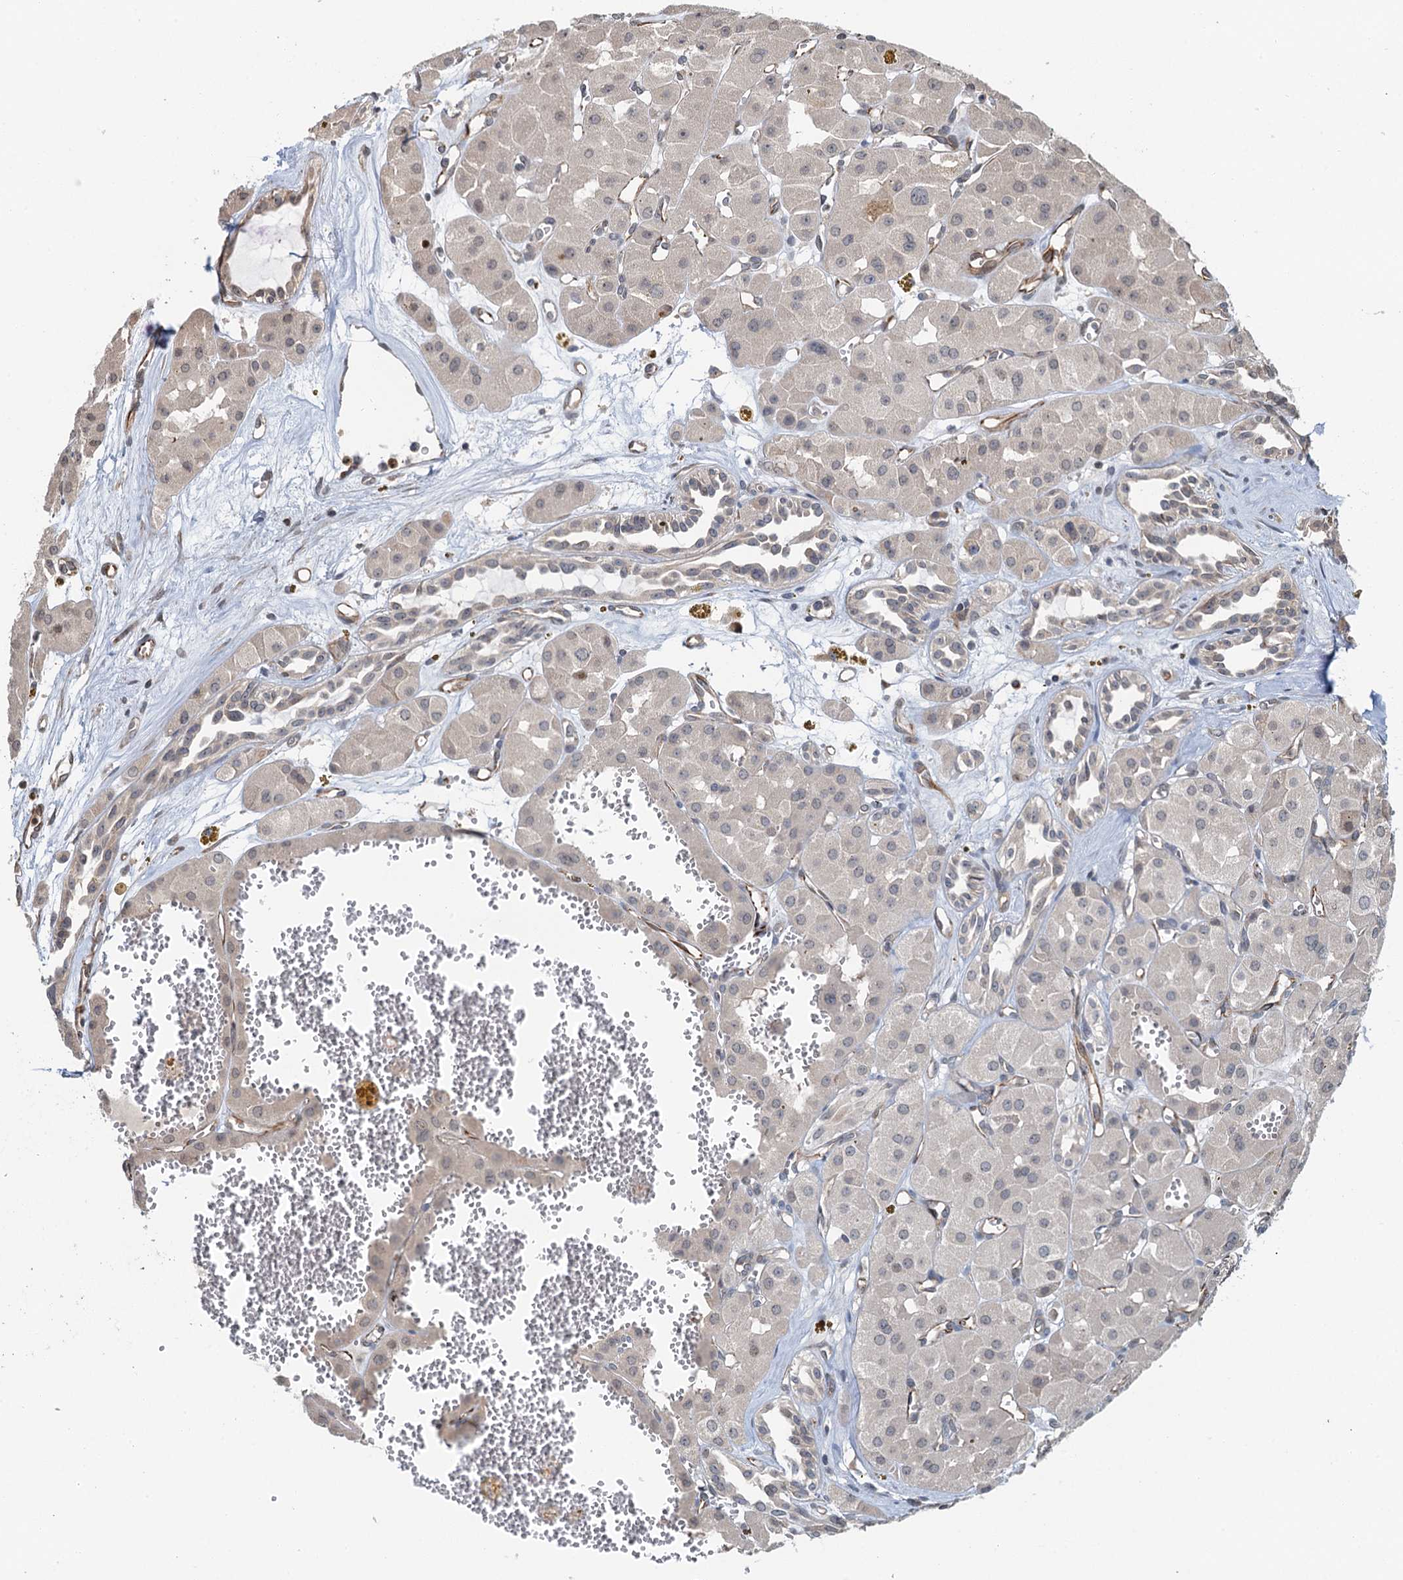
{"staining": {"intensity": "negative", "quantity": "none", "location": "none"}, "tissue": "renal cancer", "cell_type": "Tumor cells", "image_type": "cancer", "snomed": [{"axis": "morphology", "description": "Carcinoma, NOS"}, {"axis": "topography", "description": "Kidney"}], "caption": "The immunohistochemistry (IHC) micrograph has no significant staining in tumor cells of renal cancer (carcinoma) tissue.", "gene": "WHAMM", "patient": {"sex": "female", "age": 75}}